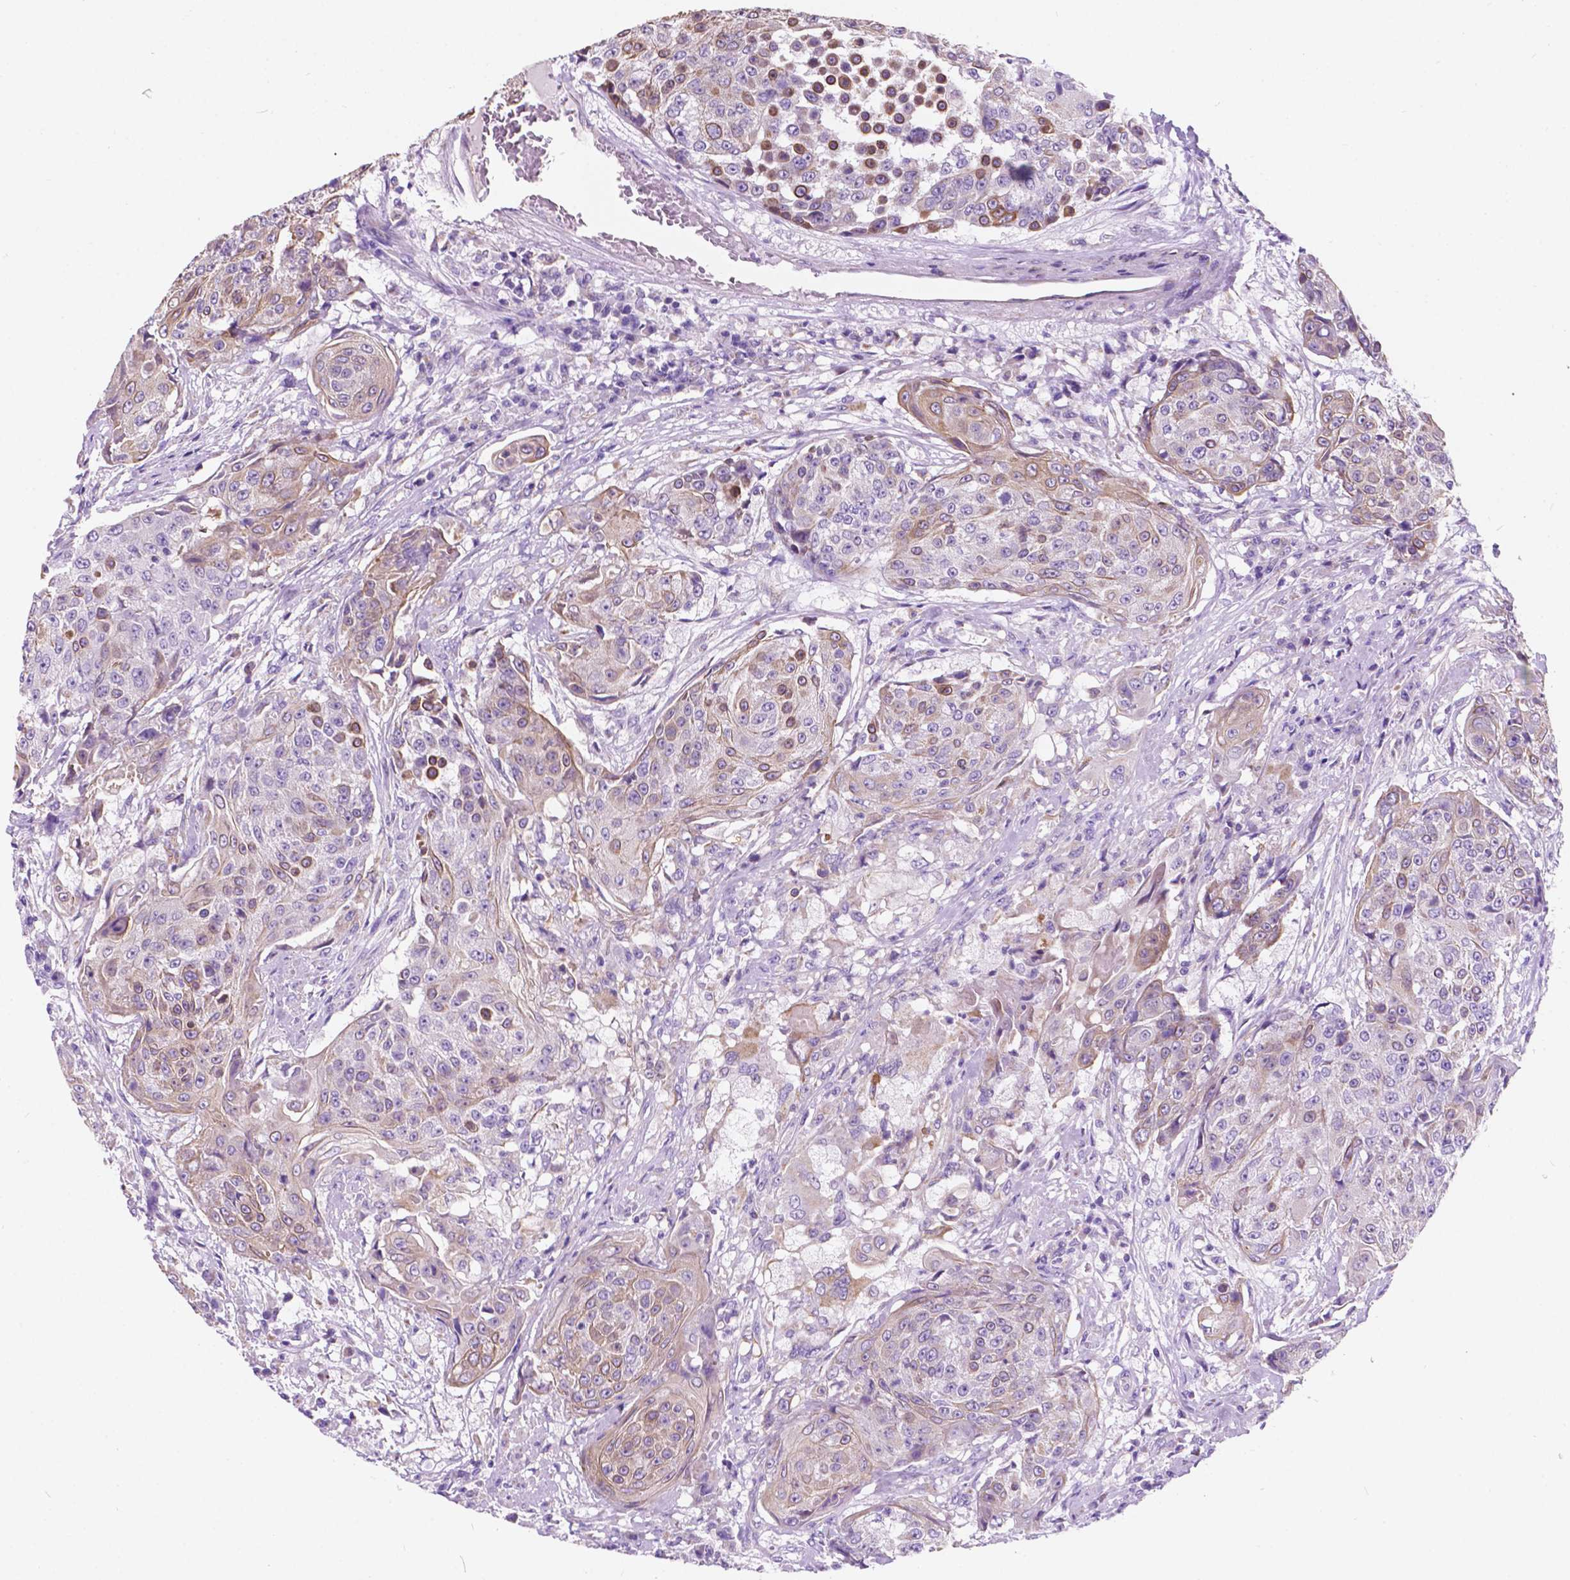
{"staining": {"intensity": "weak", "quantity": "<25%", "location": "cytoplasmic/membranous"}, "tissue": "urothelial cancer", "cell_type": "Tumor cells", "image_type": "cancer", "snomed": [{"axis": "morphology", "description": "Urothelial carcinoma, High grade"}, {"axis": "topography", "description": "Urinary bladder"}], "caption": "This is an immunohistochemistry (IHC) histopathology image of urothelial cancer. There is no staining in tumor cells.", "gene": "TRPV5", "patient": {"sex": "female", "age": 63}}